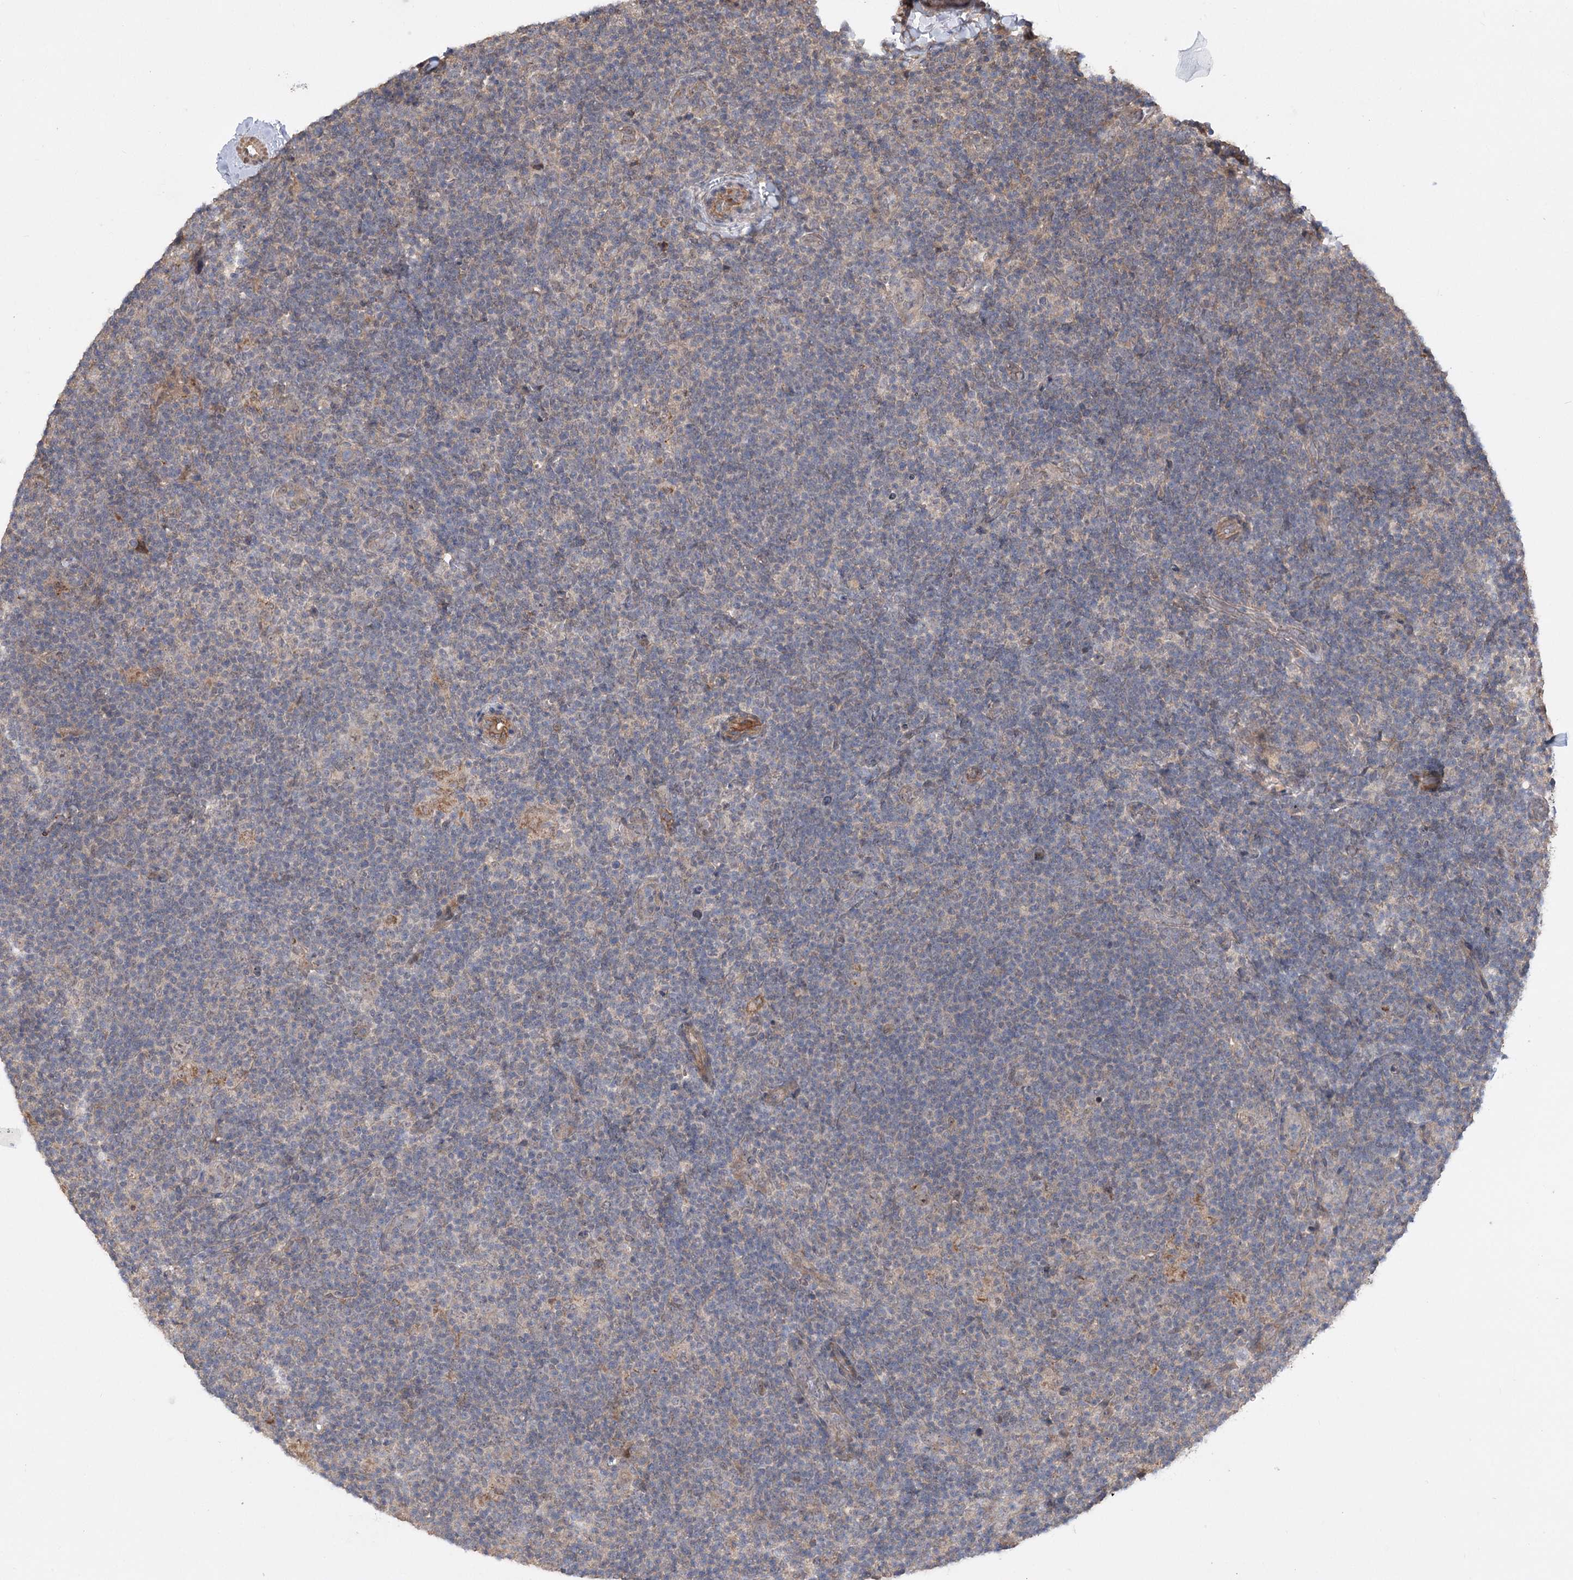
{"staining": {"intensity": "weak", "quantity": "25%-75%", "location": "cytoplasmic/membranous,nuclear"}, "tissue": "lymphoma", "cell_type": "Tumor cells", "image_type": "cancer", "snomed": [{"axis": "morphology", "description": "Hodgkin's disease, NOS"}, {"axis": "topography", "description": "Lymph node"}], "caption": "Lymphoma tissue exhibits weak cytoplasmic/membranous and nuclear expression in approximately 25%-75% of tumor cells, visualized by immunohistochemistry.", "gene": "TENM2", "patient": {"sex": "female", "age": 57}}